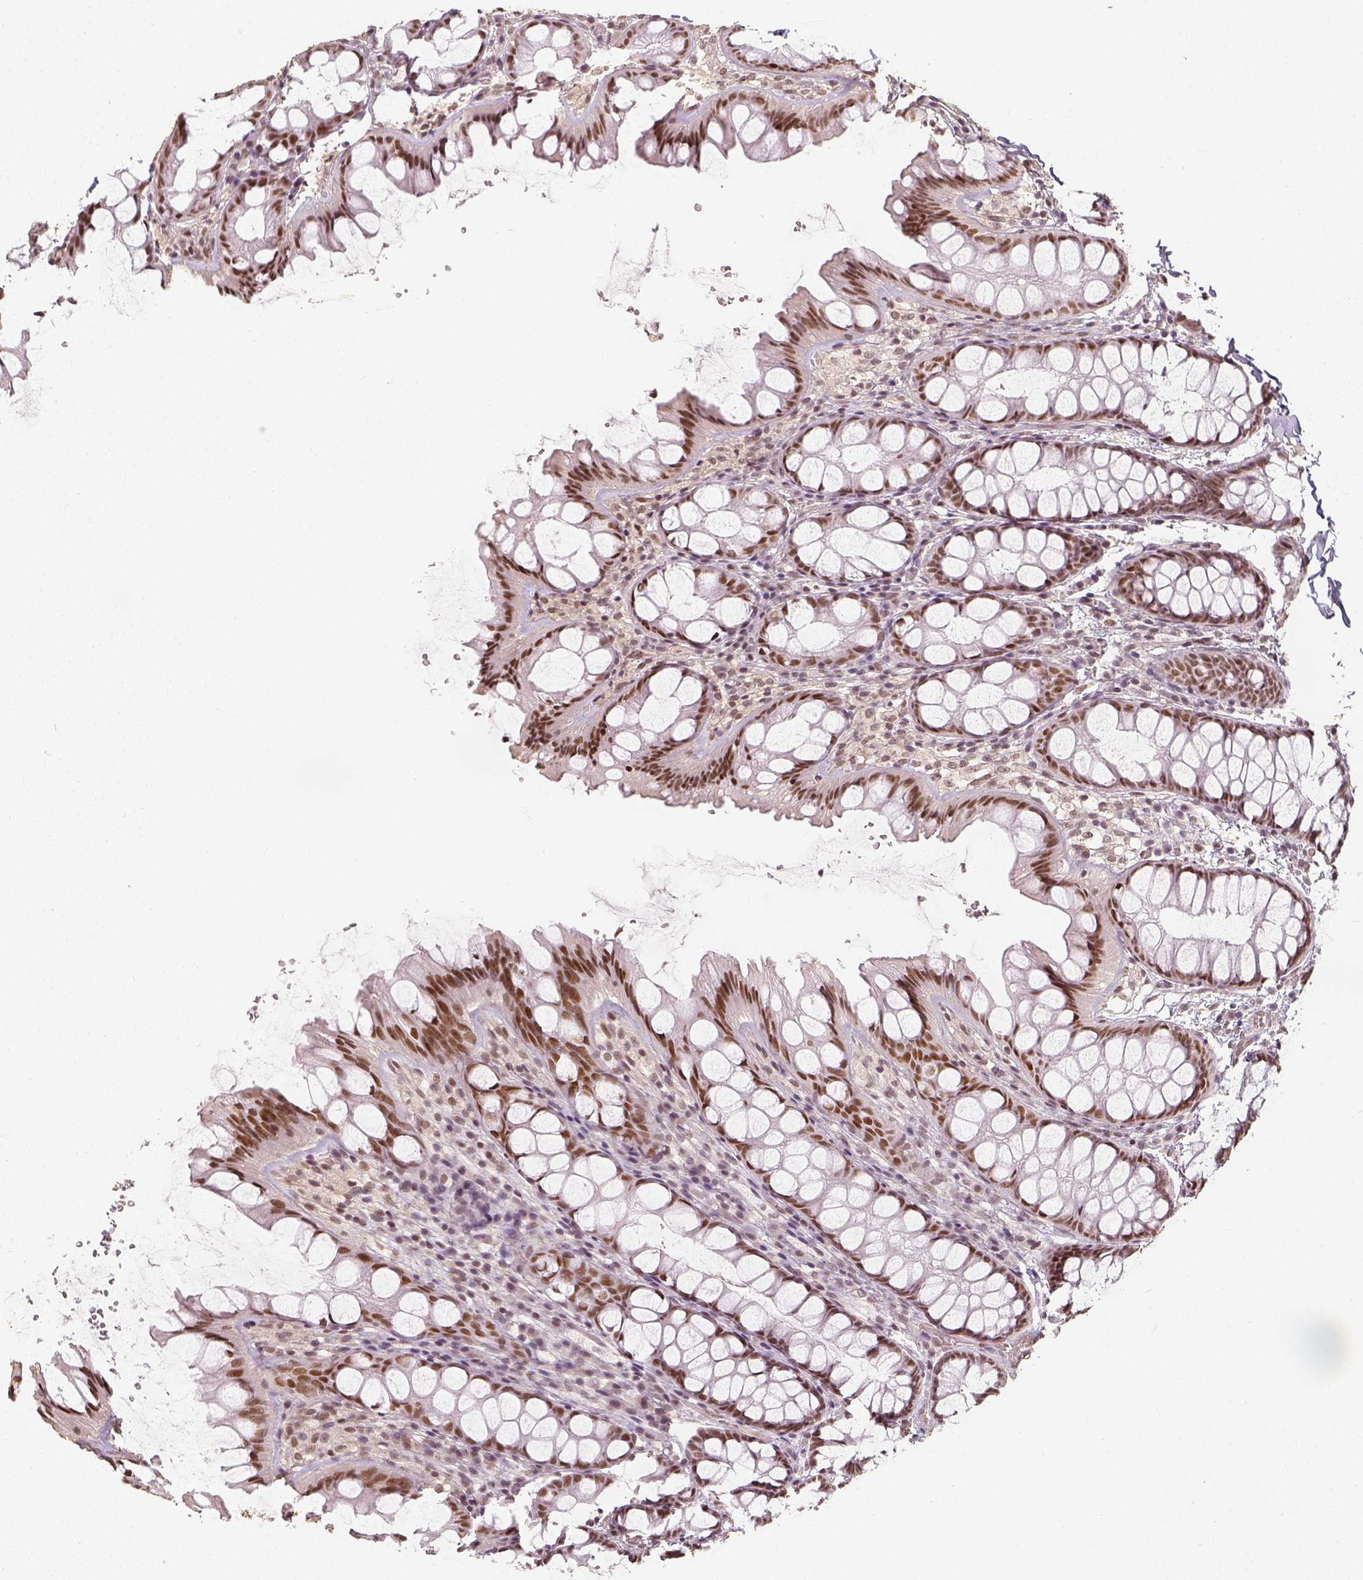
{"staining": {"intensity": "moderate", "quantity": ">75%", "location": "nuclear"}, "tissue": "colon", "cell_type": "Endothelial cells", "image_type": "normal", "snomed": [{"axis": "morphology", "description": "Normal tissue, NOS"}, {"axis": "topography", "description": "Colon"}], "caption": "Immunohistochemical staining of benign human colon exhibits medium levels of moderate nuclear staining in about >75% of endothelial cells.", "gene": "HDAC1", "patient": {"sex": "male", "age": 47}}